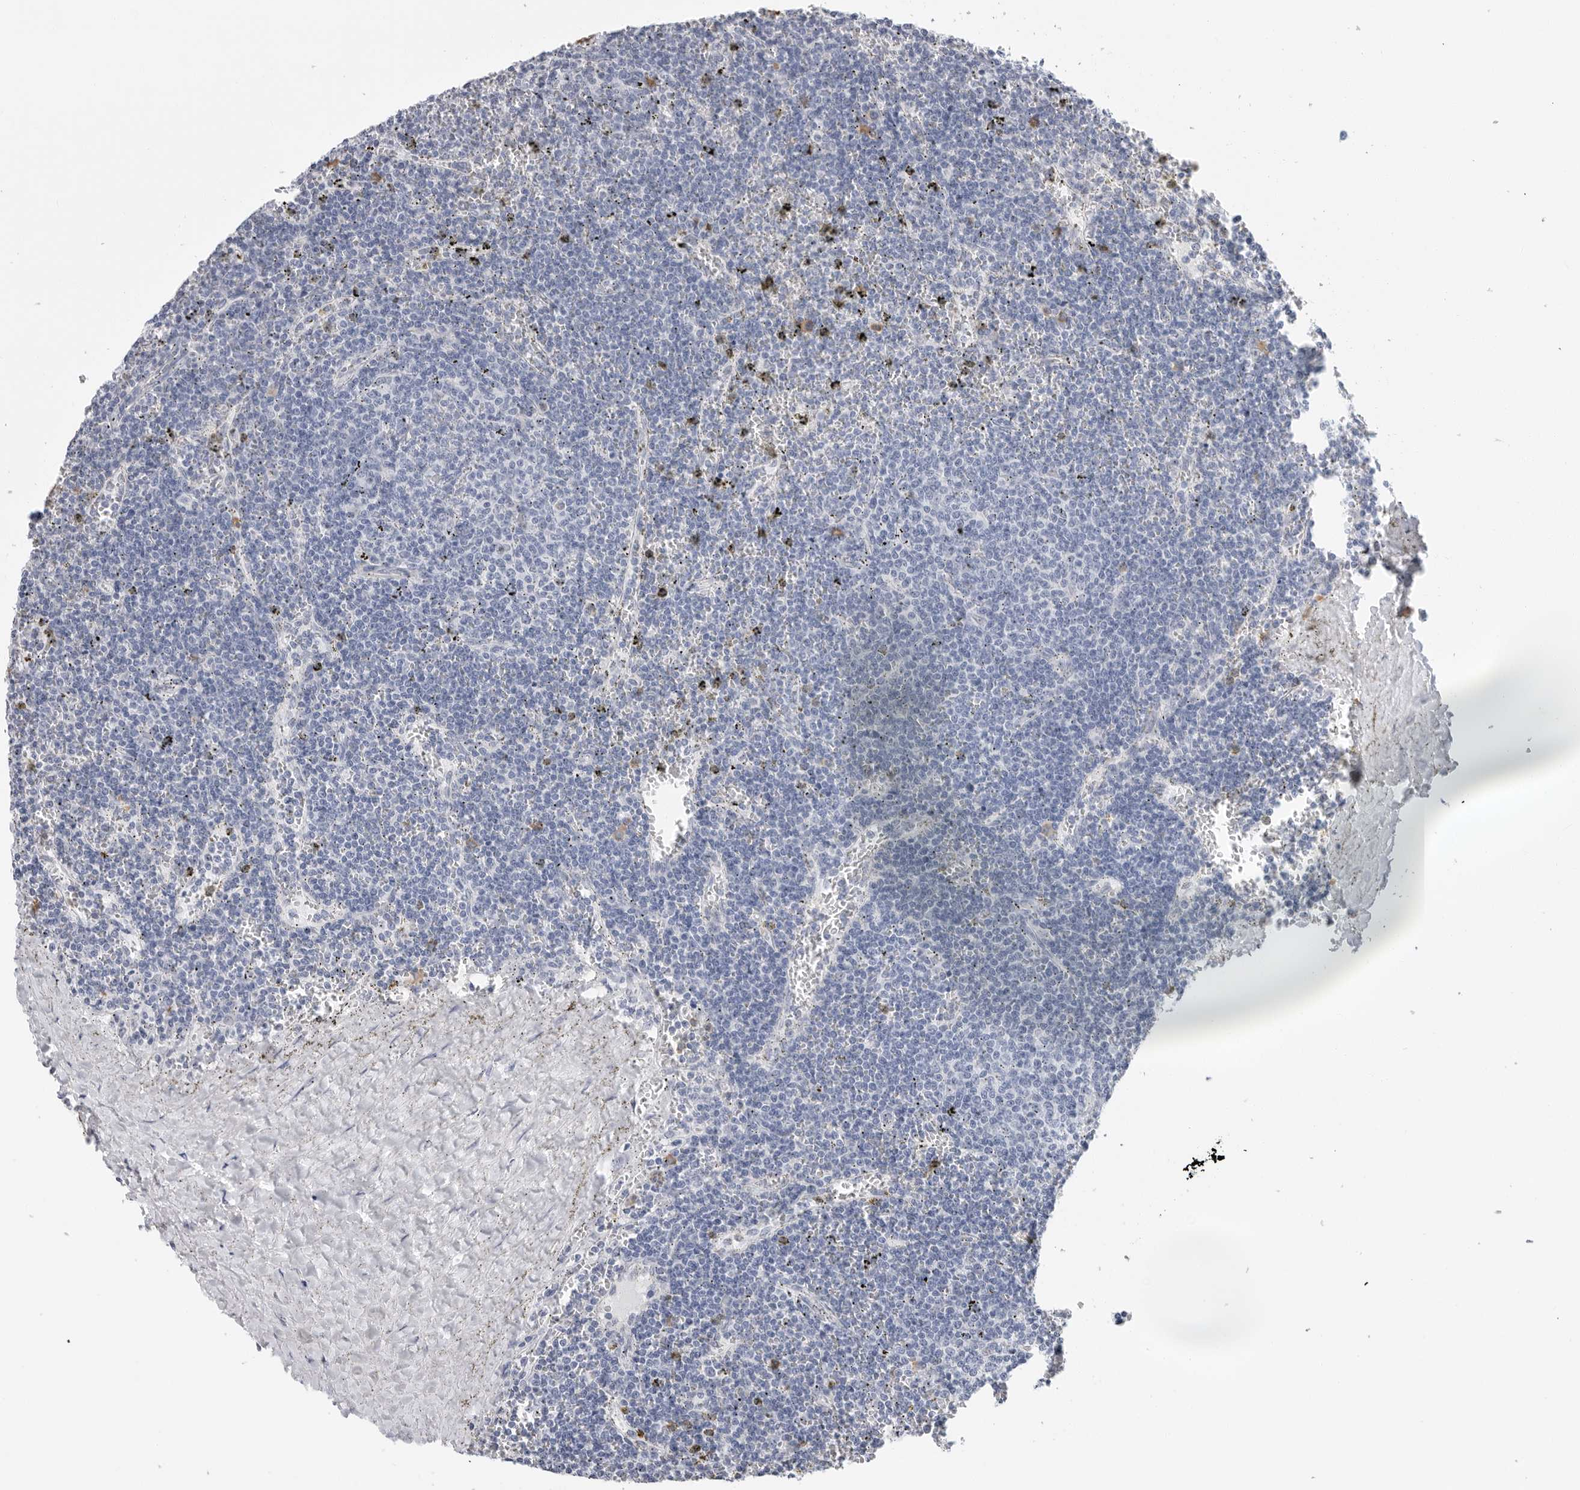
{"staining": {"intensity": "negative", "quantity": "none", "location": "none"}, "tissue": "lymphoma", "cell_type": "Tumor cells", "image_type": "cancer", "snomed": [{"axis": "morphology", "description": "Malignant lymphoma, non-Hodgkin's type, Low grade"}, {"axis": "topography", "description": "Spleen"}], "caption": "High magnification brightfield microscopy of malignant lymphoma, non-Hodgkin's type (low-grade) stained with DAB (brown) and counterstained with hematoxylin (blue): tumor cells show no significant expression.", "gene": "ARHGEF10", "patient": {"sex": "female", "age": 50}}